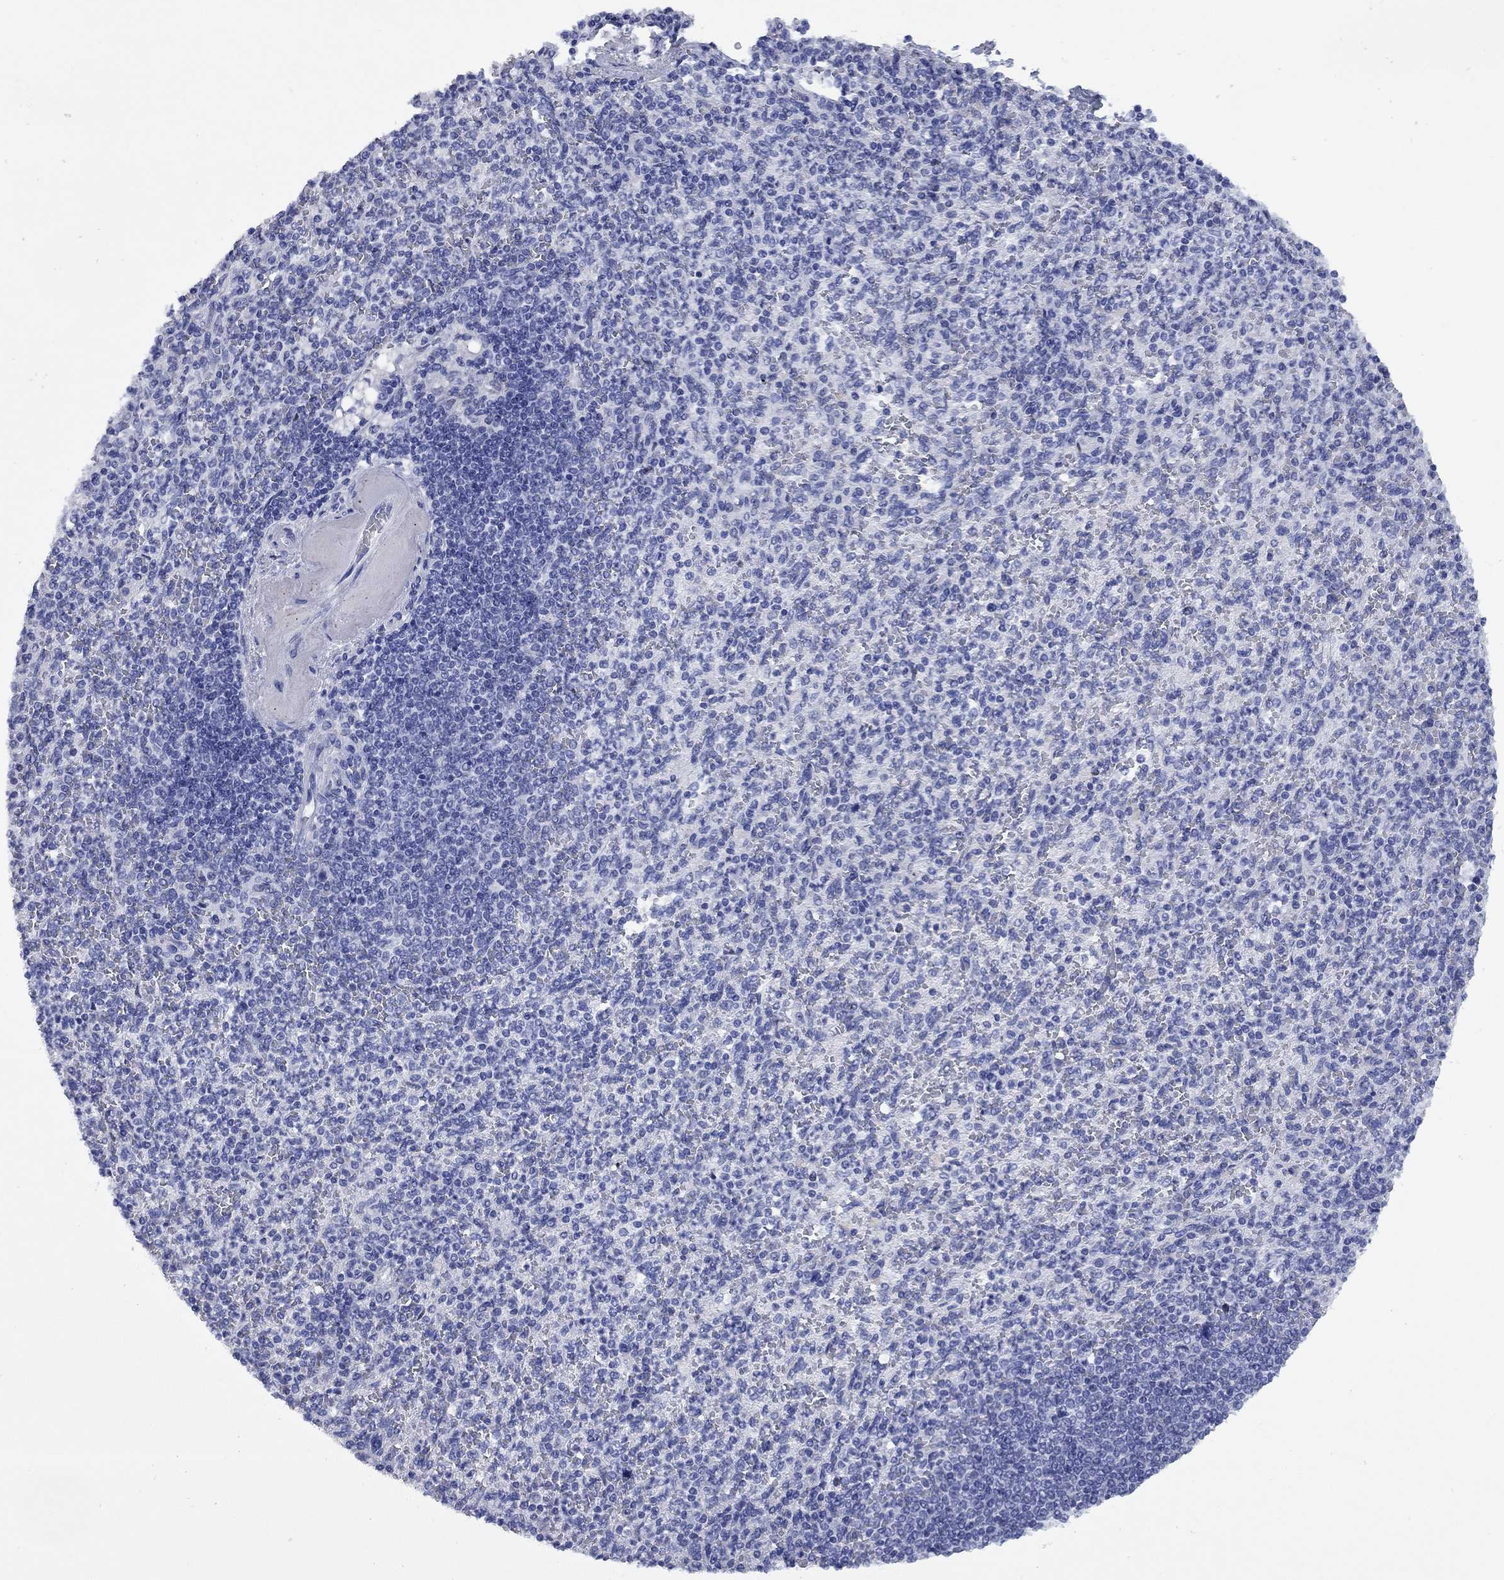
{"staining": {"intensity": "negative", "quantity": "none", "location": "none"}, "tissue": "spleen", "cell_type": "Cells in red pulp", "image_type": "normal", "snomed": [{"axis": "morphology", "description": "Normal tissue, NOS"}, {"axis": "topography", "description": "Spleen"}], "caption": "This is an immunohistochemistry image of benign human spleen. There is no expression in cells in red pulp.", "gene": "CCNA1", "patient": {"sex": "female", "age": 74}}